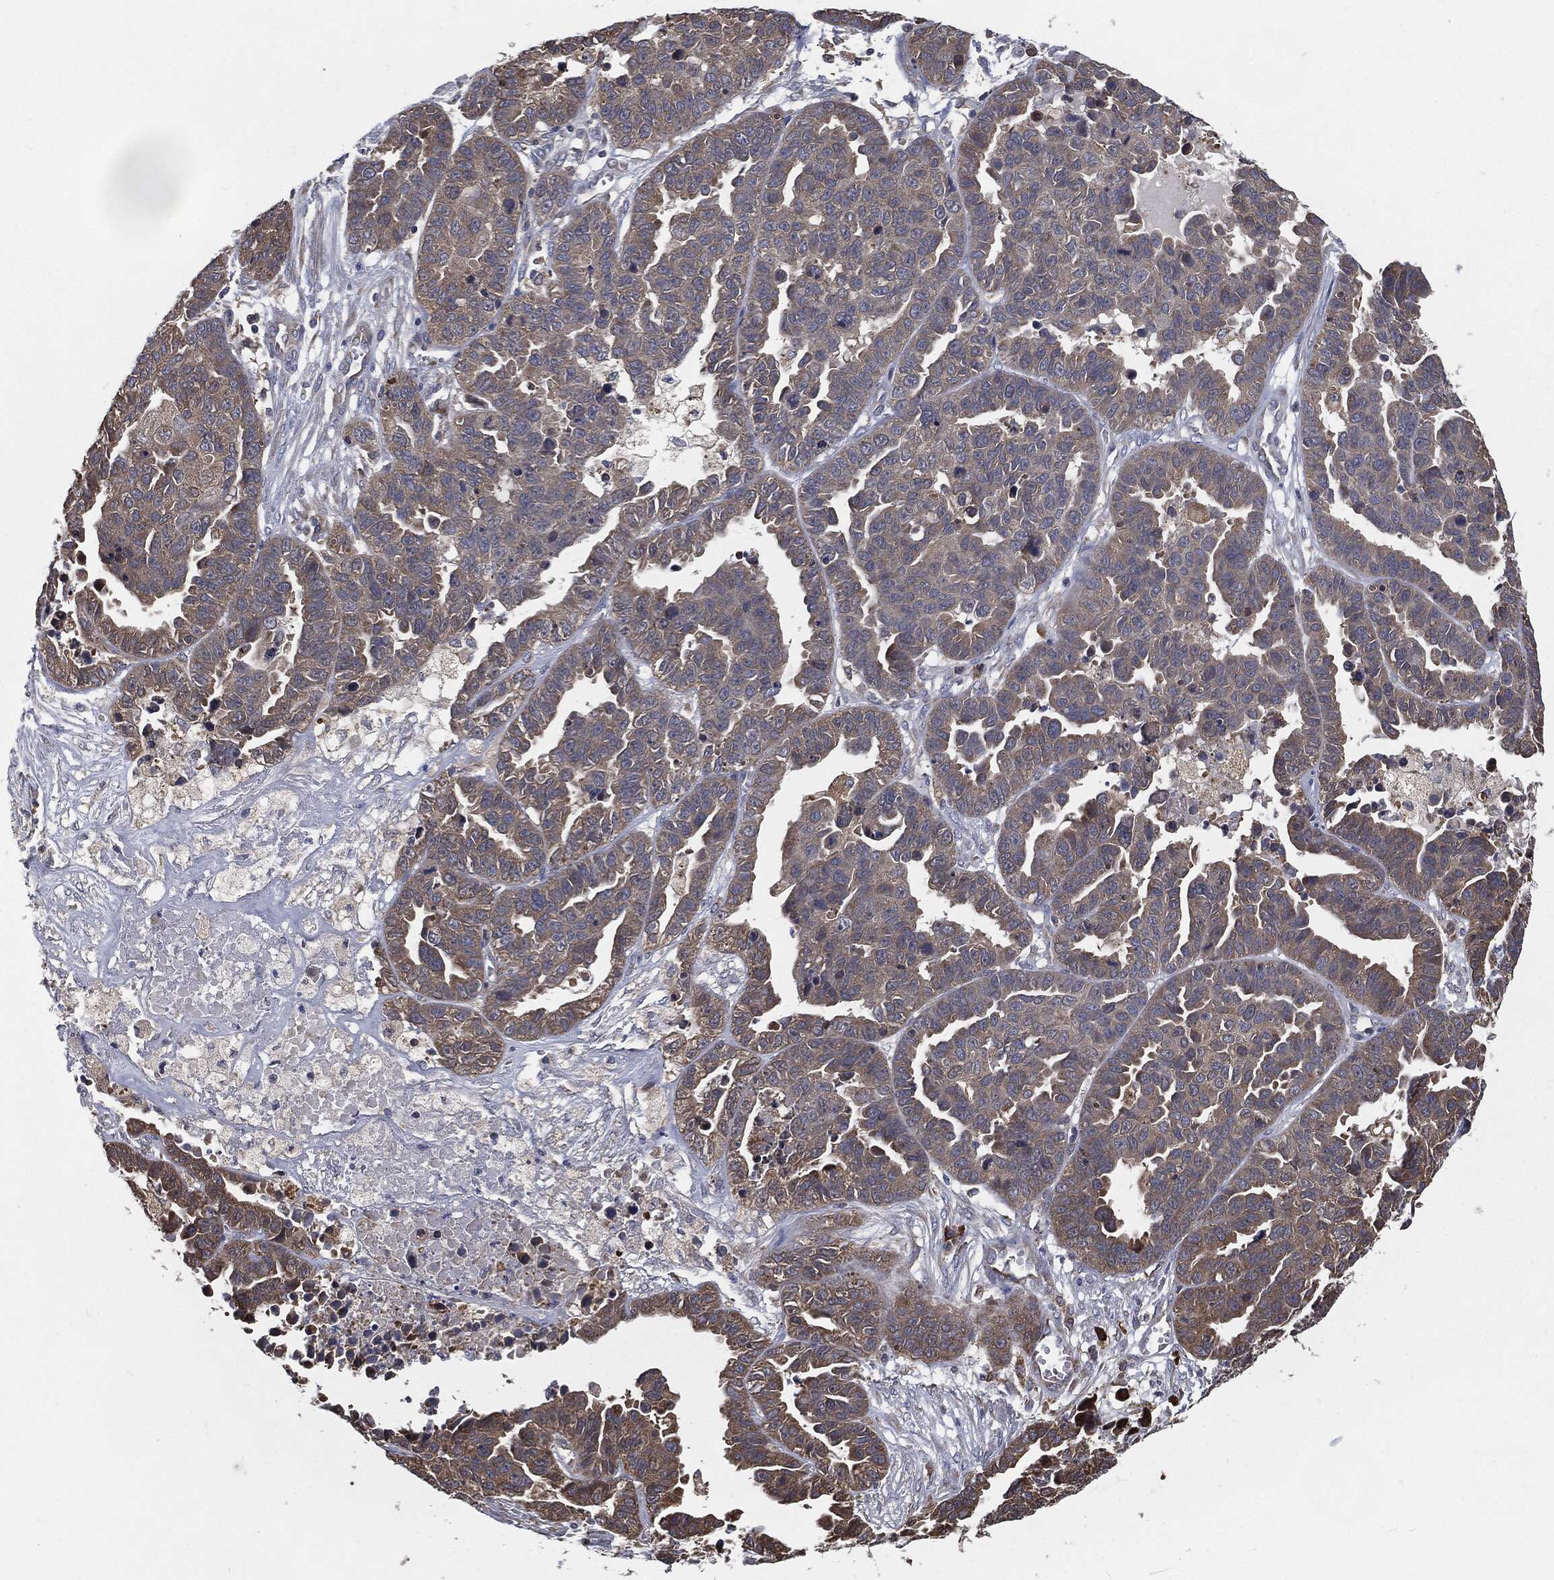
{"staining": {"intensity": "weak", "quantity": ">75%", "location": "cytoplasmic/membranous"}, "tissue": "ovarian cancer", "cell_type": "Tumor cells", "image_type": "cancer", "snomed": [{"axis": "morphology", "description": "Cystadenocarcinoma, serous, NOS"}, {"axis": "topography", "description": "Ovary"}], "caption": "This micrograph demonstrates ovarian serous cystadenocarcinoma stained with immunohistochemistry (IHC) to label a protein in brown. The cytoplasmic/membranous of tumor cells show weak positivity for the protein. Nuclei are counter-stained blue.", "gene": "PRDX4", "patient": {"sex": "female", "age": 87}}